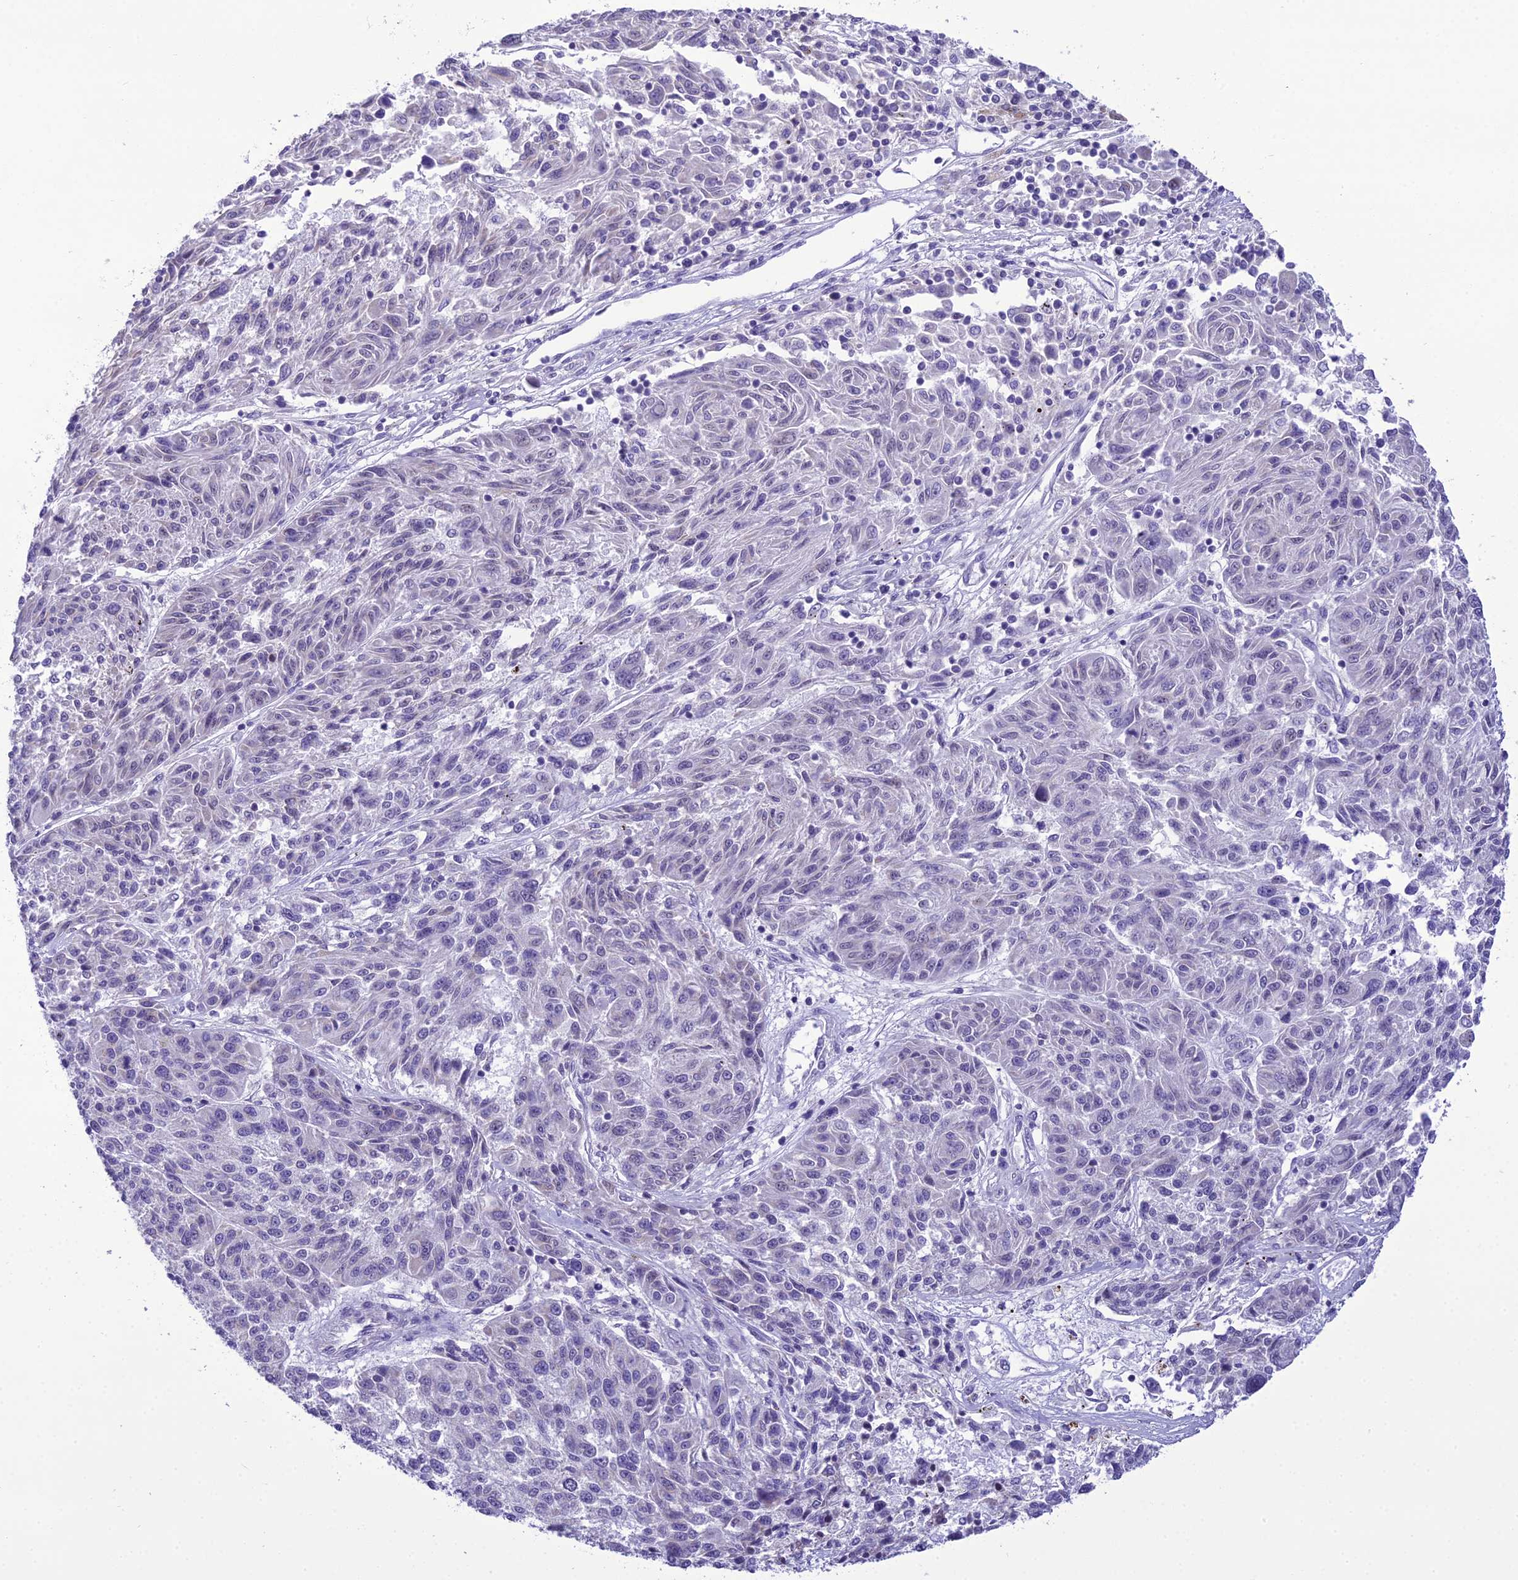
{"staining": {"intensity": "negative", "quantity": "none", "location": "none"}, "tissue": "melanoma", "cell_type": "Tumor cells", "image_type": "cancer", "snomed": [{"axis": "morphology", "description": "Malignant melanoma, NOS"}, {"axis": "topography", "description": "Skin"}], "caption": "Photomicrograph shows no significant protein staining in tumor cells of malignant melanoma. (IHC, brightfield microscopy, high magnification).", "gene": "B9D2", "patient": {"sex": "male", "age": 53}}